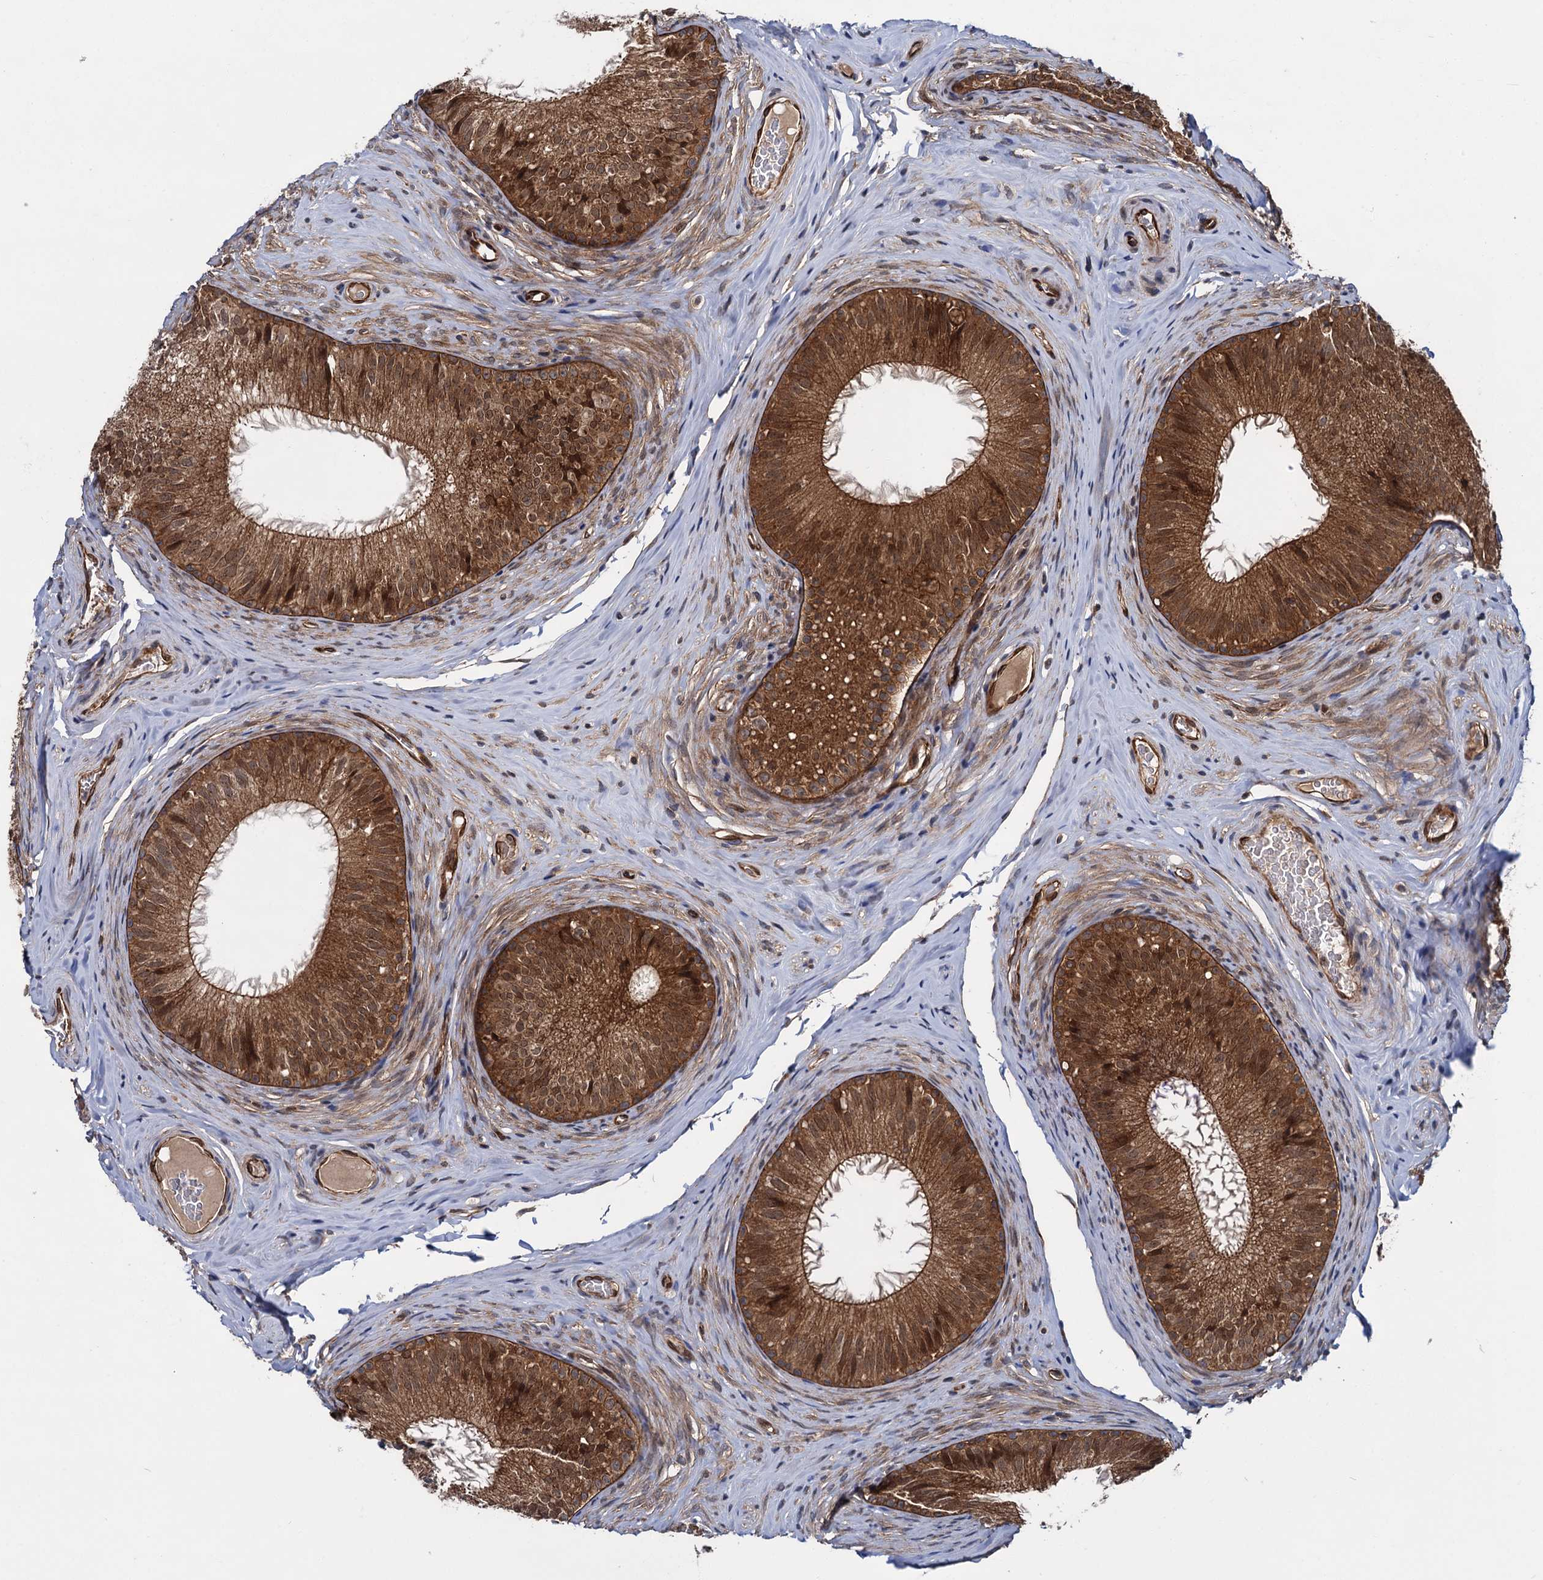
{"staining": {"intensity": "moderate", "quantity": ">75%", "location": "cytoplasmic/membranous"}, "tissue": "epididymis", "cell_type": "Glandular cells", "image_type": "normal", "snomed": [{"axis": "morphology", "description": "Normal tissue, NOS"}, {"axis": "topography", "description": "Epididymis"}], "caption": "Benign epididymis reveals moderate cytoplasmic/membranous expression in approximately >75% of glandular cells, visualized by immunohistochemistry.", "gene": "ZFYVE19", "patient": {"sex": "male", "age": 34}}